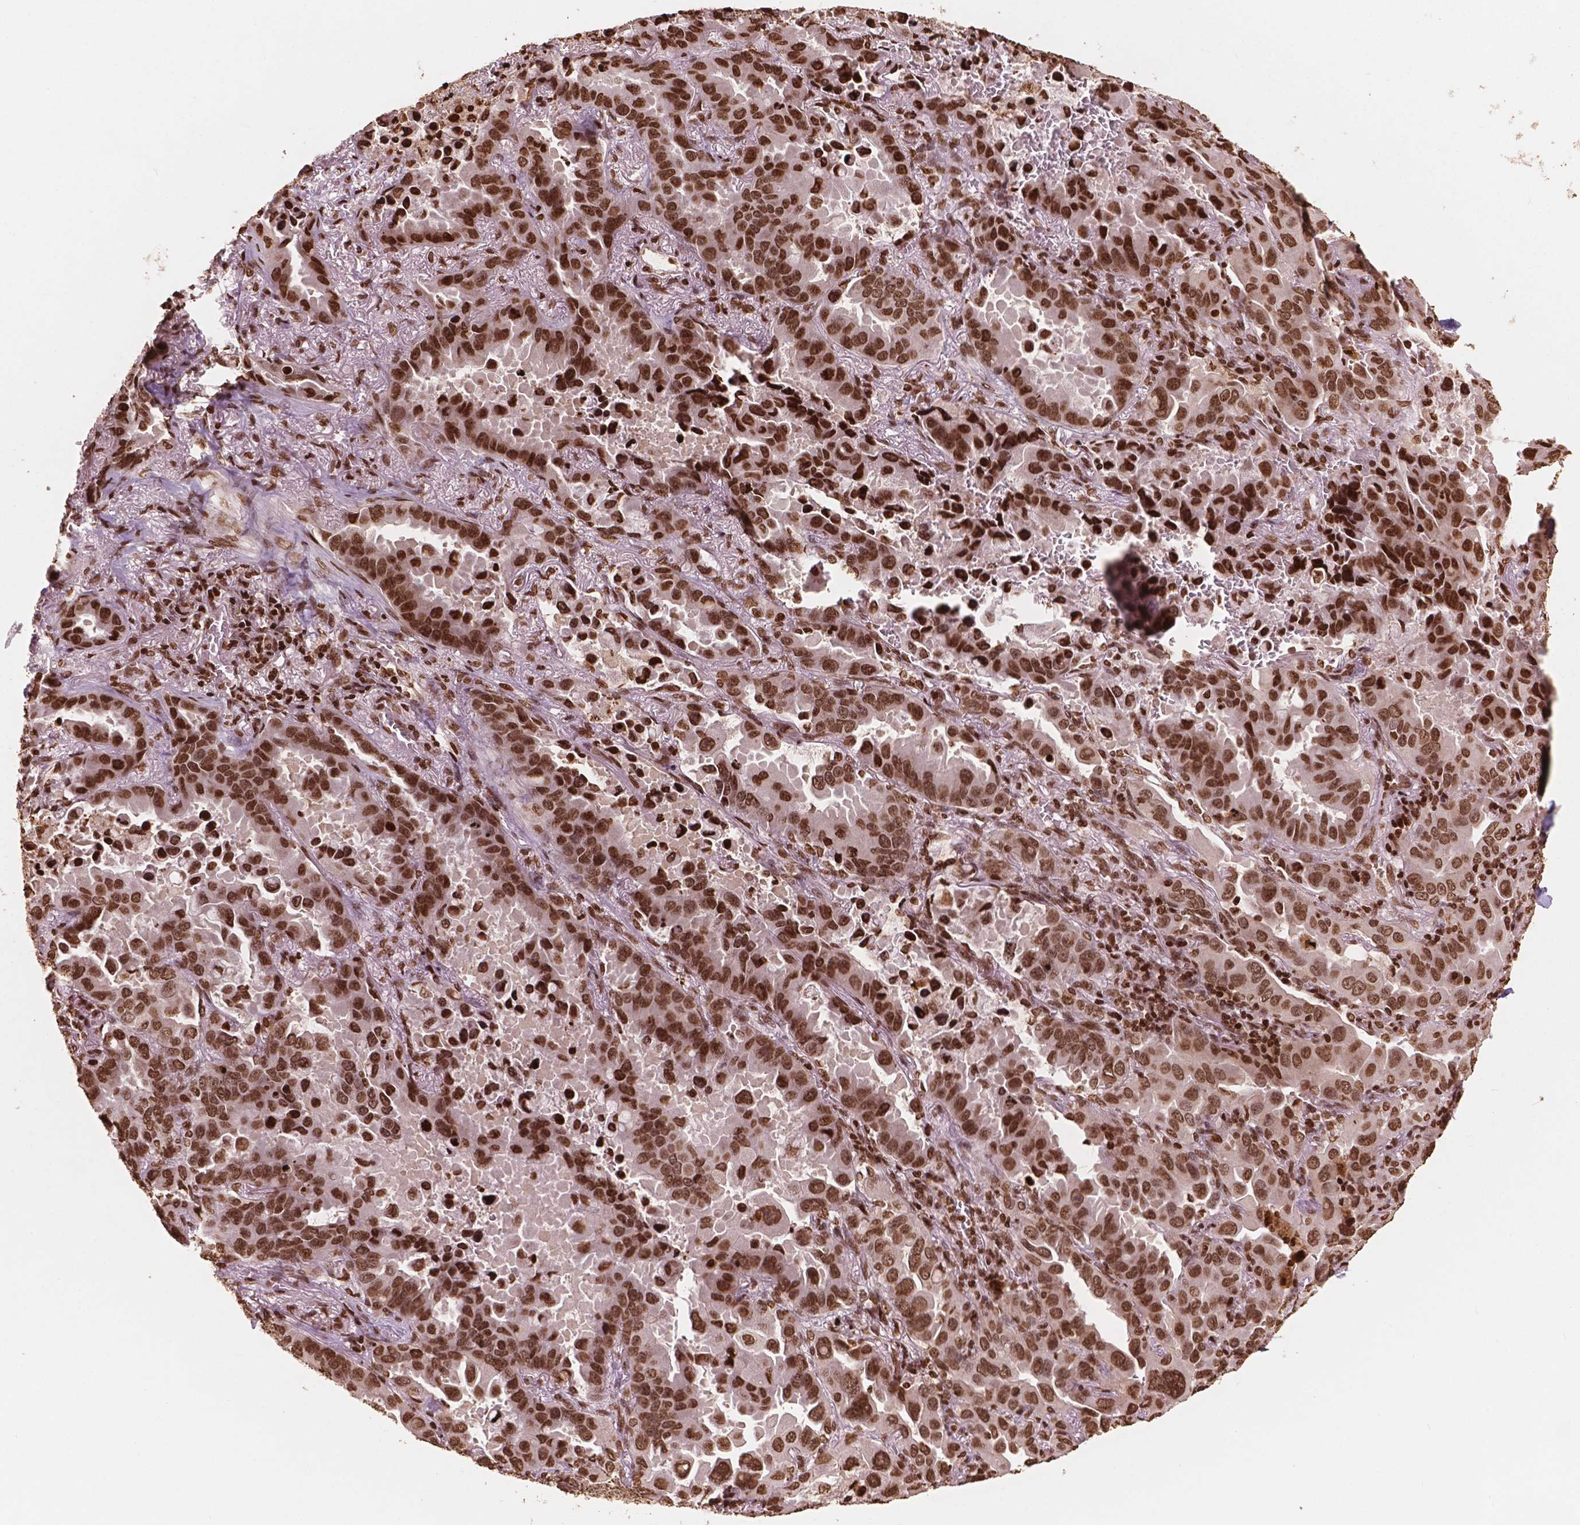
{"staining": {"intensity": "strong", "quantity": ">75%", "location": "nuclear"}, "tissue": "lung cancer", "cell_type": "Tumor cells", "image_type": "cancer", "snomed": [{"axis": "morphology", "description": "Adenocarcinoma, NOS"}, {"axis": "topography", "description": "Lung"}], "caption": "Immunohistochemistry of human adenocarcinoma (lung) reveals high levels of strong nuclear positivity in about >75% of tumor cells.", "gene": "H3C7", "patient": {"sex": "male", "age": 64}}